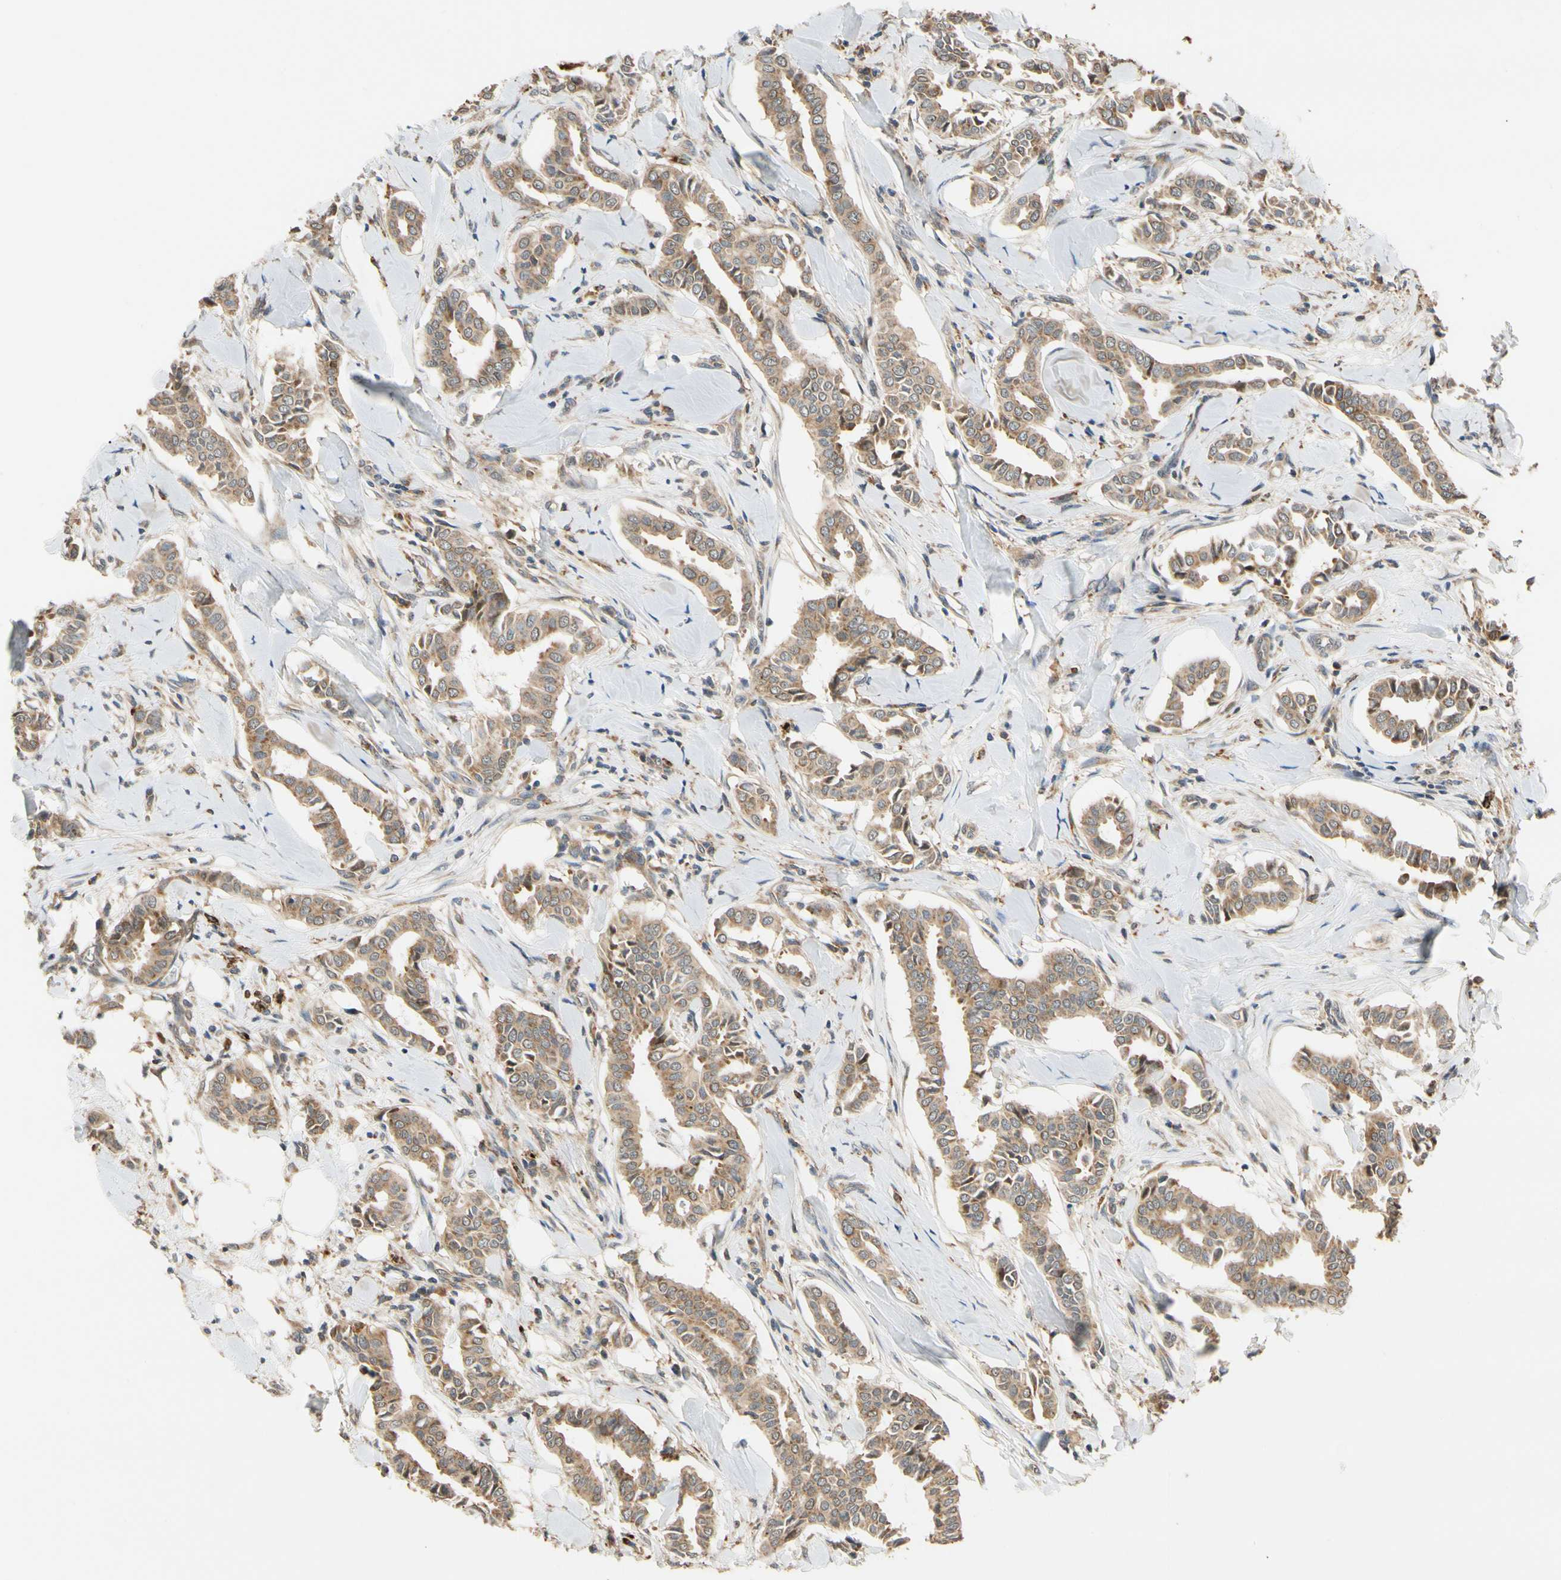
{"staining": {"intensity": "moderate", "quantity": ">75%", "location": "cytoplasmic/membranous"}, "tissue": "head and neck cancer", "cell_type": "Tumor cells", "image_type": "cancer", "snomed": [{"axis": "morphology", "description": "Adenocarcinoma, NOS"}, {"axis": "topography", "description": "Salivary gland"}, {"axis": "topography", "description": "Head-Neck"}], "caption": "IHC (DAB) staining of head and neck cancer (adenocarcinoma) reveals moderate cytoplasmic/membranous protein staining in approximately >75% of tumor cells.", "gene": "ANKHD1", "patient": {"sex": "female", "age": 59}}